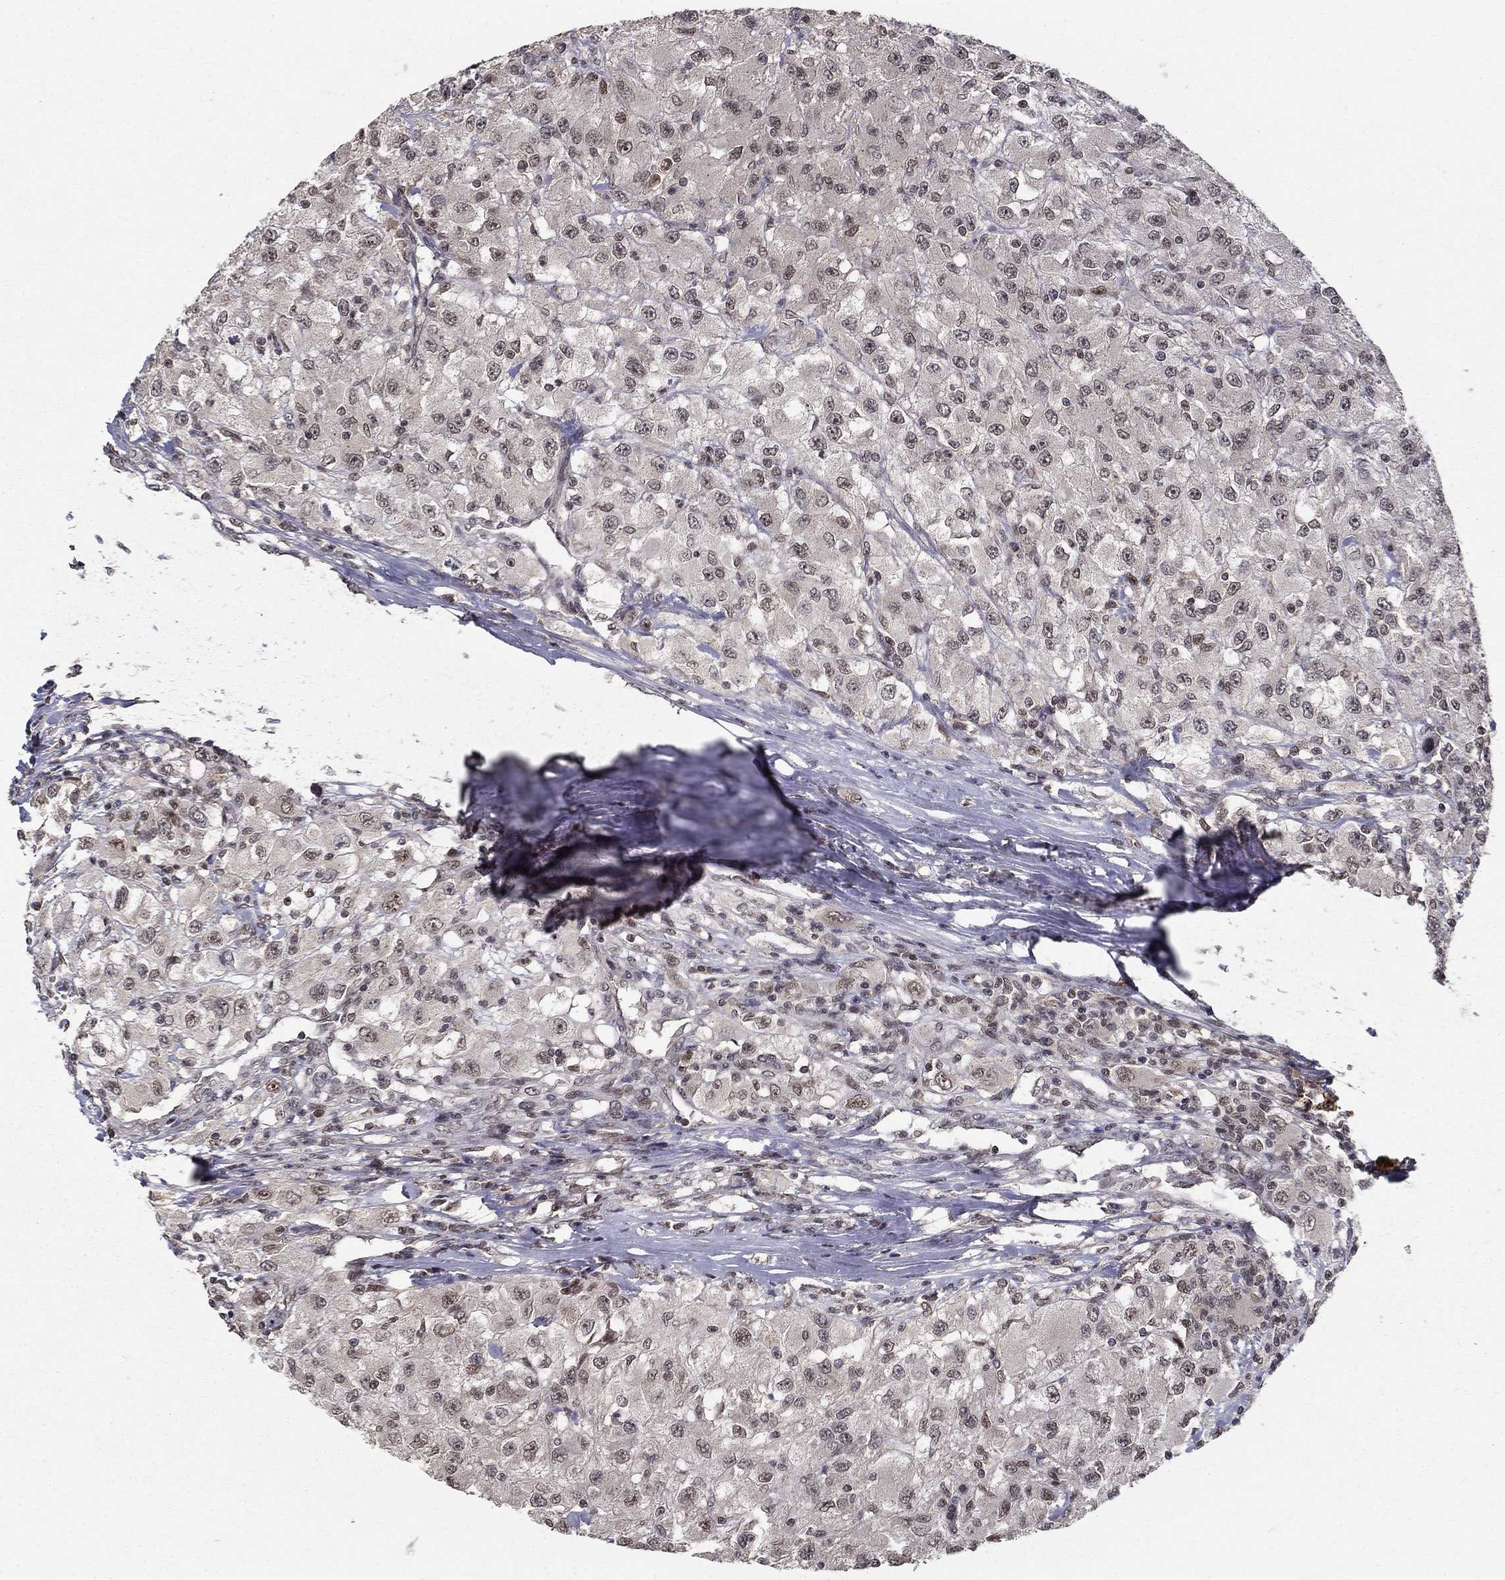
{"staining": {"intensity": "negative", "quantity": "none", "location": "none"}, "tissue": "renal cancer", "cell_type": "Tumor cells", "image_type": "cancer", "snomed": [{"axis": "morphology", "description": "Adenocarcinoma, NOS"}, {"axis": "topography", "description": "Kidney"}], "caption": "Tumor cells are negative for brown protein staining in adenocarcinoma (renal).", "gene": "CDCA7L", "patient": {"sex": "female", "age": 67}}